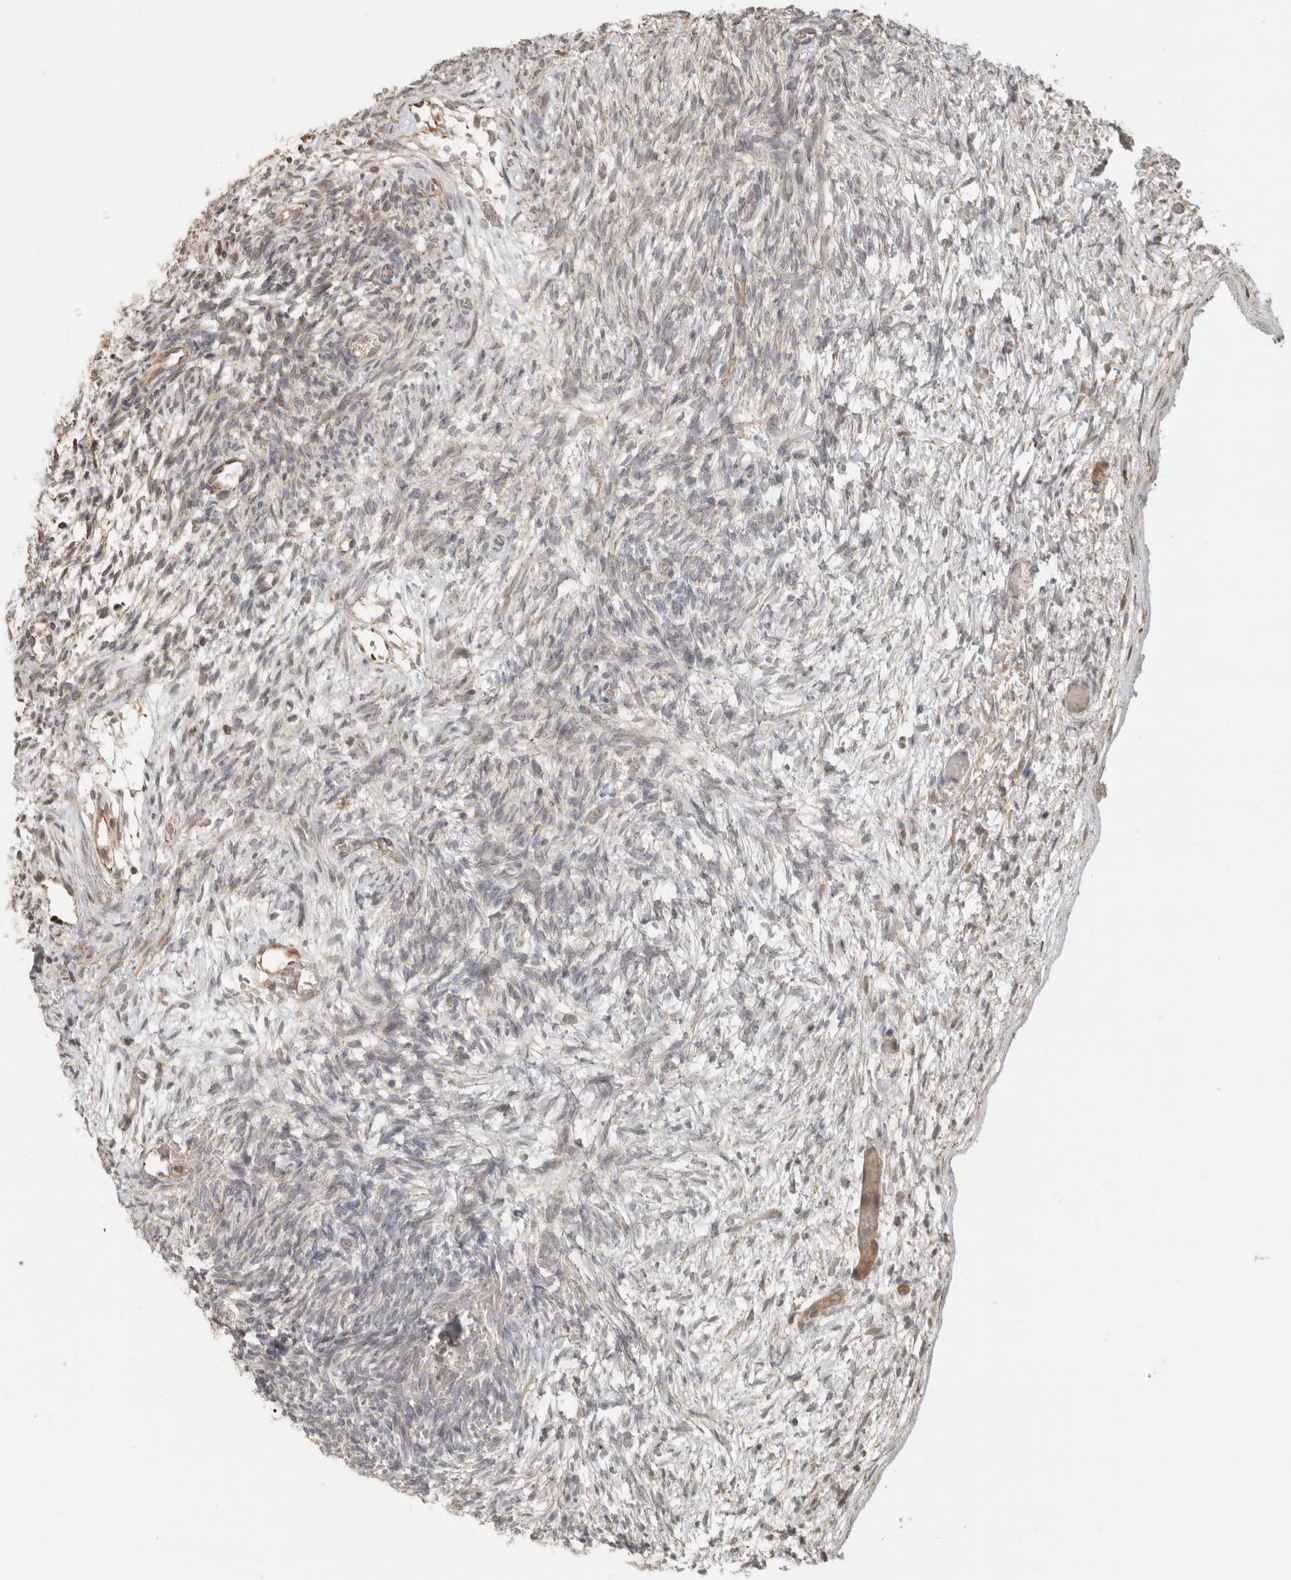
{"staining": {"intensity": "strong", "quantity": "25%-75%", "location": "cytoplasmic/membranous"}, "tissue": "ovary", "cell_type": "Follicle cells", "image_type": "normal", "snomed": [{"axis": "morphology", "description": "Normal tissue, NOS"}, {"axis": "topography", "description": "Ovary"}], "caption": "Follicle cells show strong cytoplasmic/membranous positivity in approximately 25%-75% of cells in normal ovary. Immunohistochemistry (ihc) stains the protein in brown and the nuclei are stained blue.", "gene": "GINS4", "patient": {"sex": "female", "age": 34}}